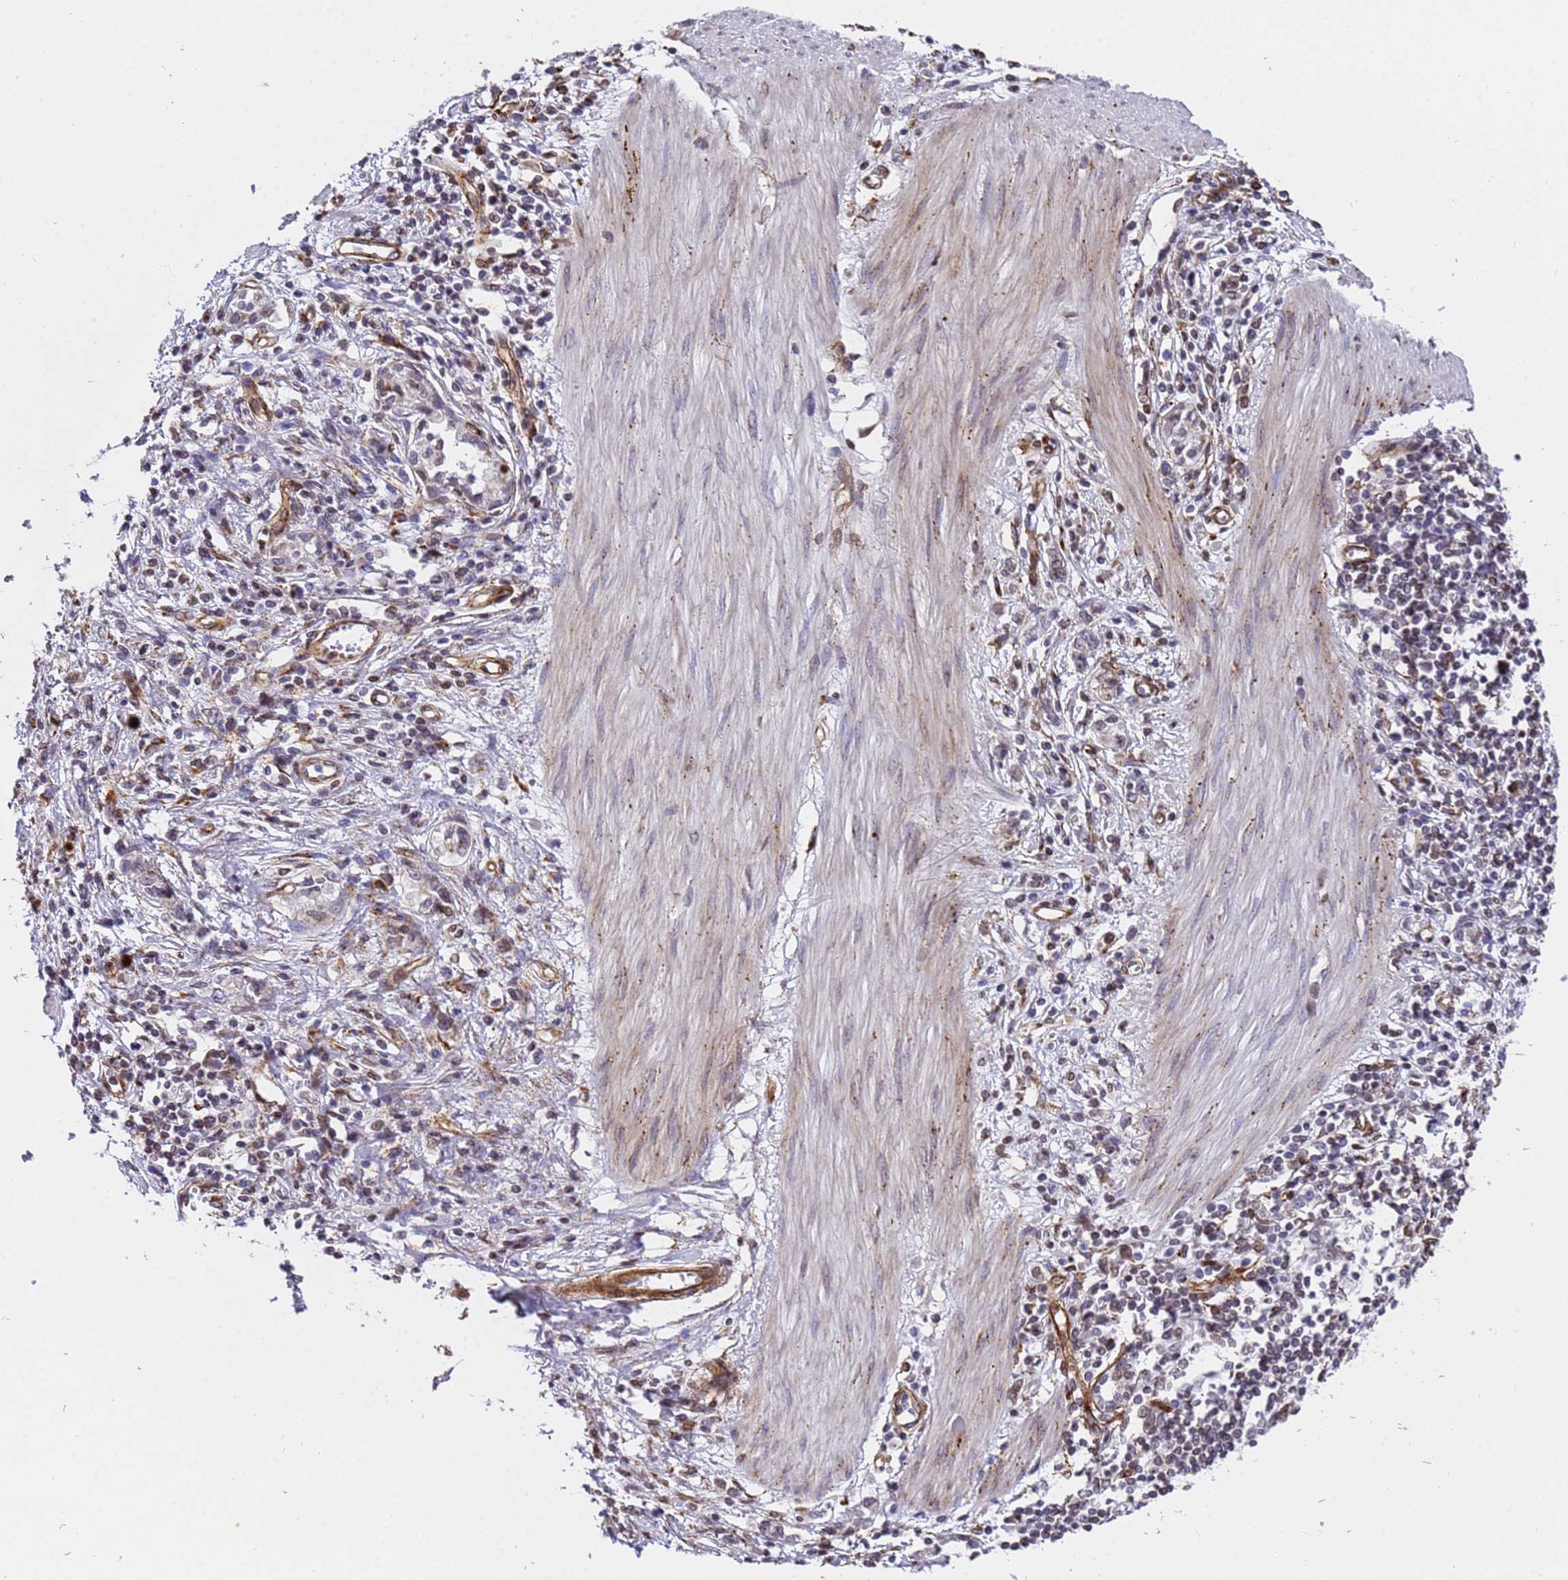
{"staining": {"intensity": "weak", "quantity": "25%-75%", "location": "cytoplasmic/membranous"}, "tissue": "stomach cancer", "cell_type": "Tumor cells", "image_type": "cancer", "snomed": [{"axis": "morphology", "description": "Adenocarcinoma, NOS"}, {"axis": "topography", "description": "Stomach"}], "caption": "High-magnification brightfield microscopy of stomach cancer (adenocarcinoma) stained with DAB (3,3'-diaminobenzidine) (brown) and counterstained with hematoxylin (blue). tumor cells exhibit weak cytoplasmic/membranous positivity is seen in approximately25%-75% of cells.", "gene": "IGFBP7", "patient": {"sex": "female", "age": 76}}